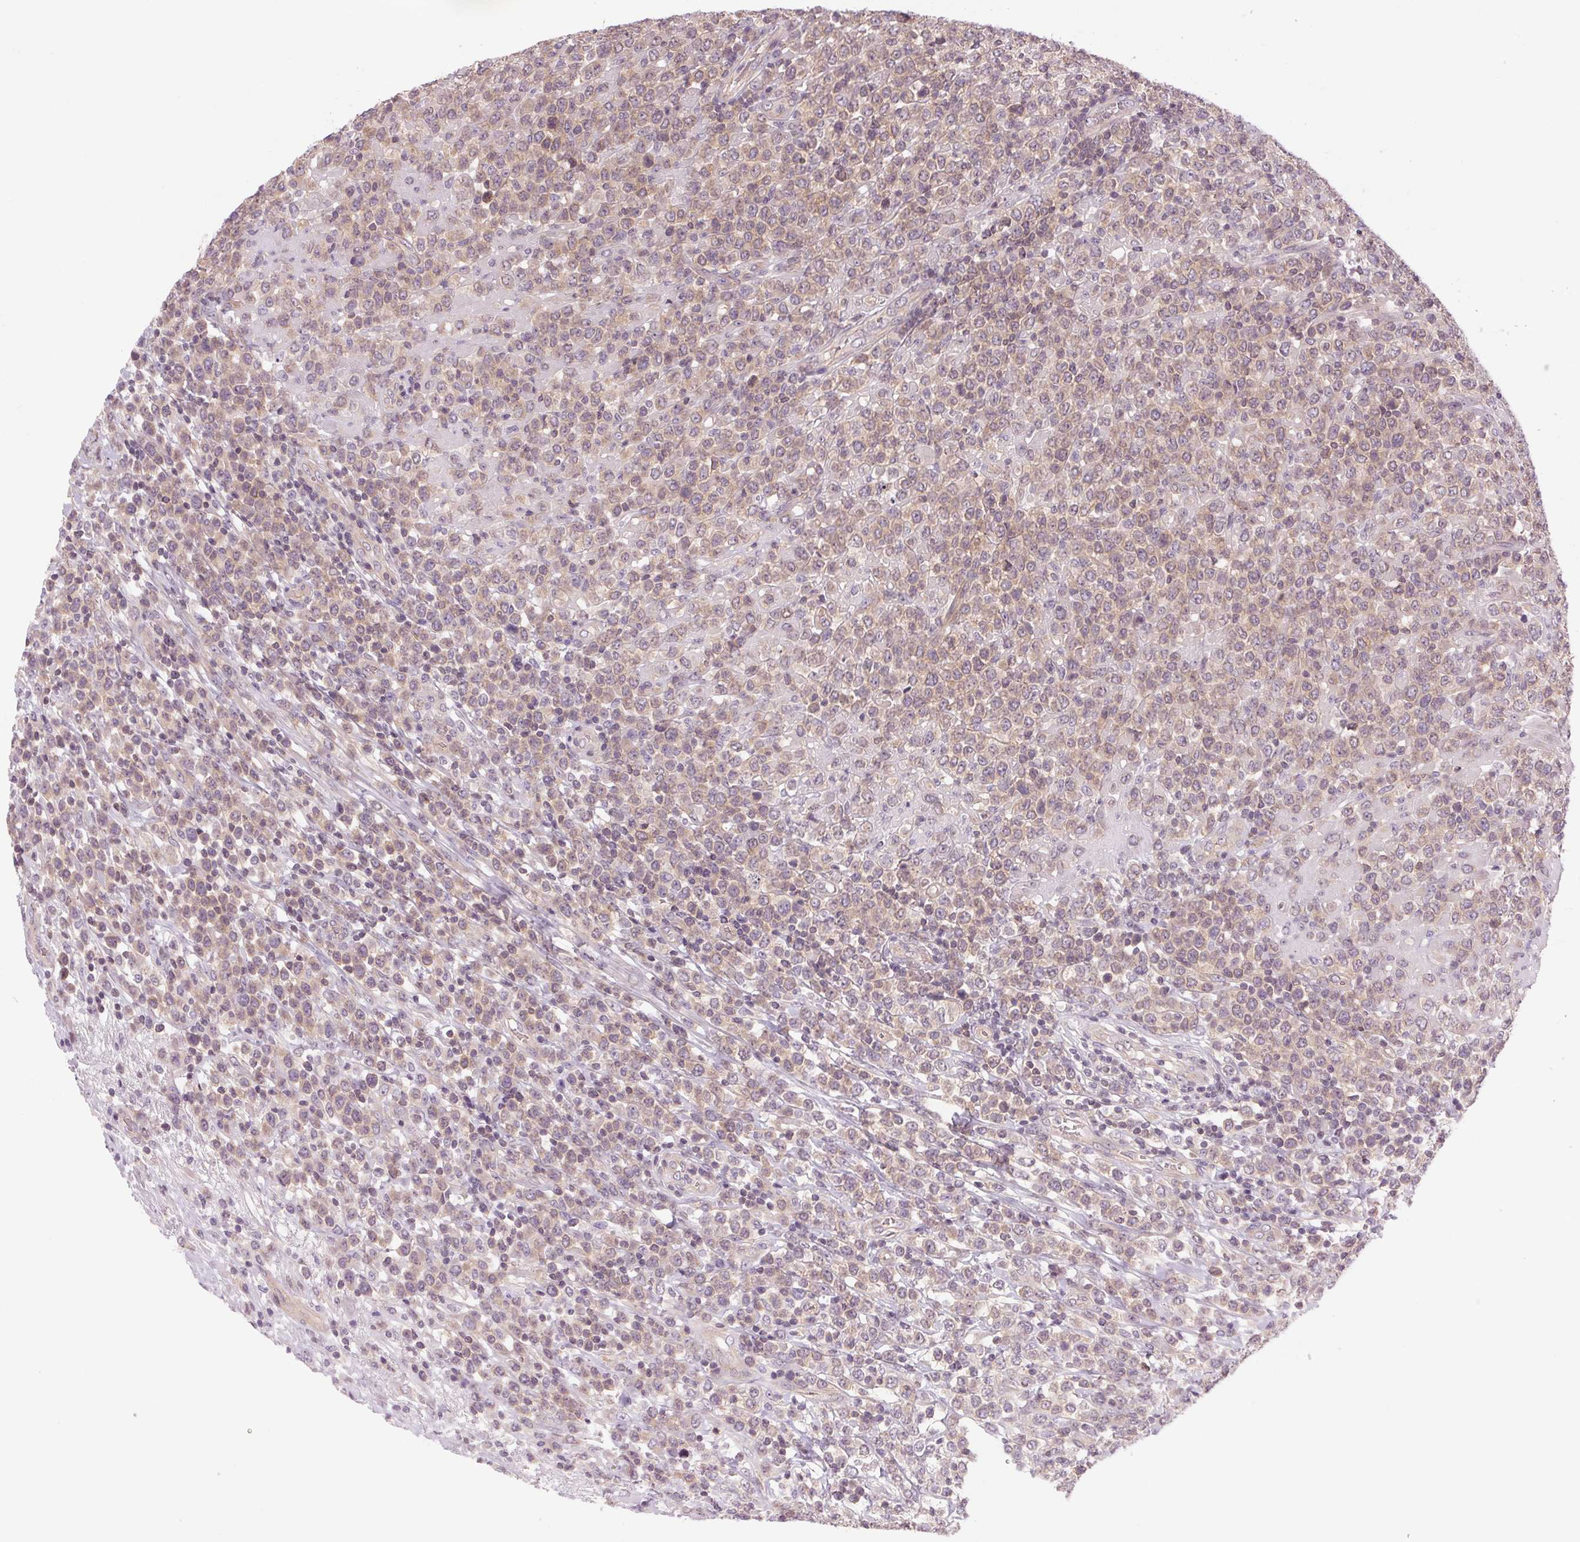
{"staining": {"intensity": "weak", "quantity": "<25%", "location": "cytoplasmic/membranous"}, "tissue": "lymphoma", "cell_type": "Tumor cells", "image_type": "cancer", "snomed": [{"axis": "morphology", "description": "Malignant lymphoma, non-Hodgkin's type, High grade"}, {"axis": "topography", "description": "Soft tissue"}], "caption": "The immunohistochemistry photomicrograph has no significant expression in tumor cells of lymphoma tissue.", "gene": "SH3RF2", "patient": {"sex": "female", "age": 56}}